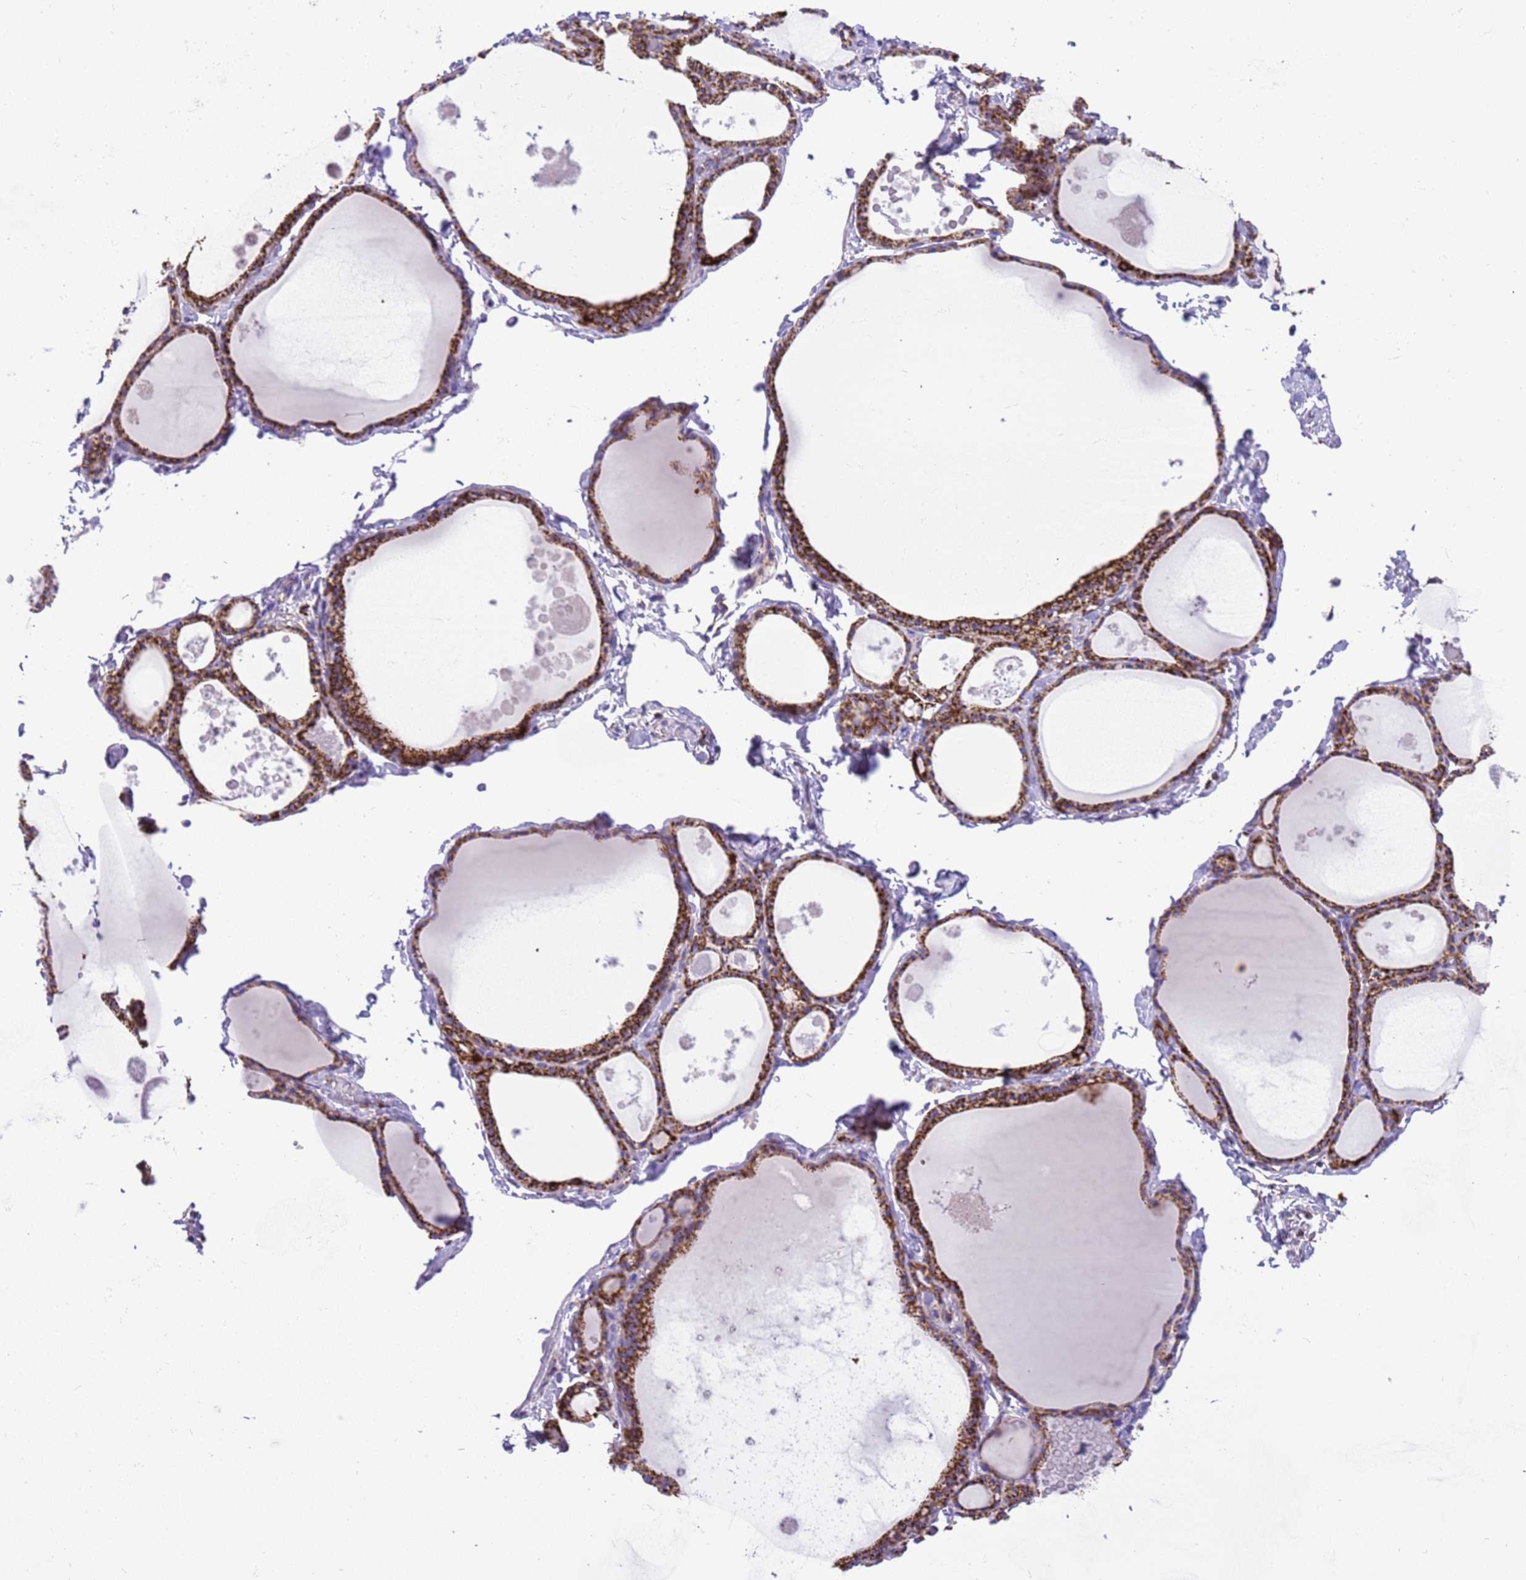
{"staining": {"intensity": "strong", "quantity": ">75%", "location": "cytoplasmic/membranous"}, "tissue": "thyroid gland", "cell_type": "Glandular cells", "image_type": "normal", "snomed": [{"axis": "morphology", "description": "Normal tissue, NOS"}, {"axis": "topography", "description": "Thyroid gland"}], "caption": "Strong cytoplasmic/membranous protein expression is present in approximately >75% of glandular cells in thyroid gland. Nuclei are stained in blue.", "gene": "SUCLG2", "patient": {"sex": "male", "age": 56}}